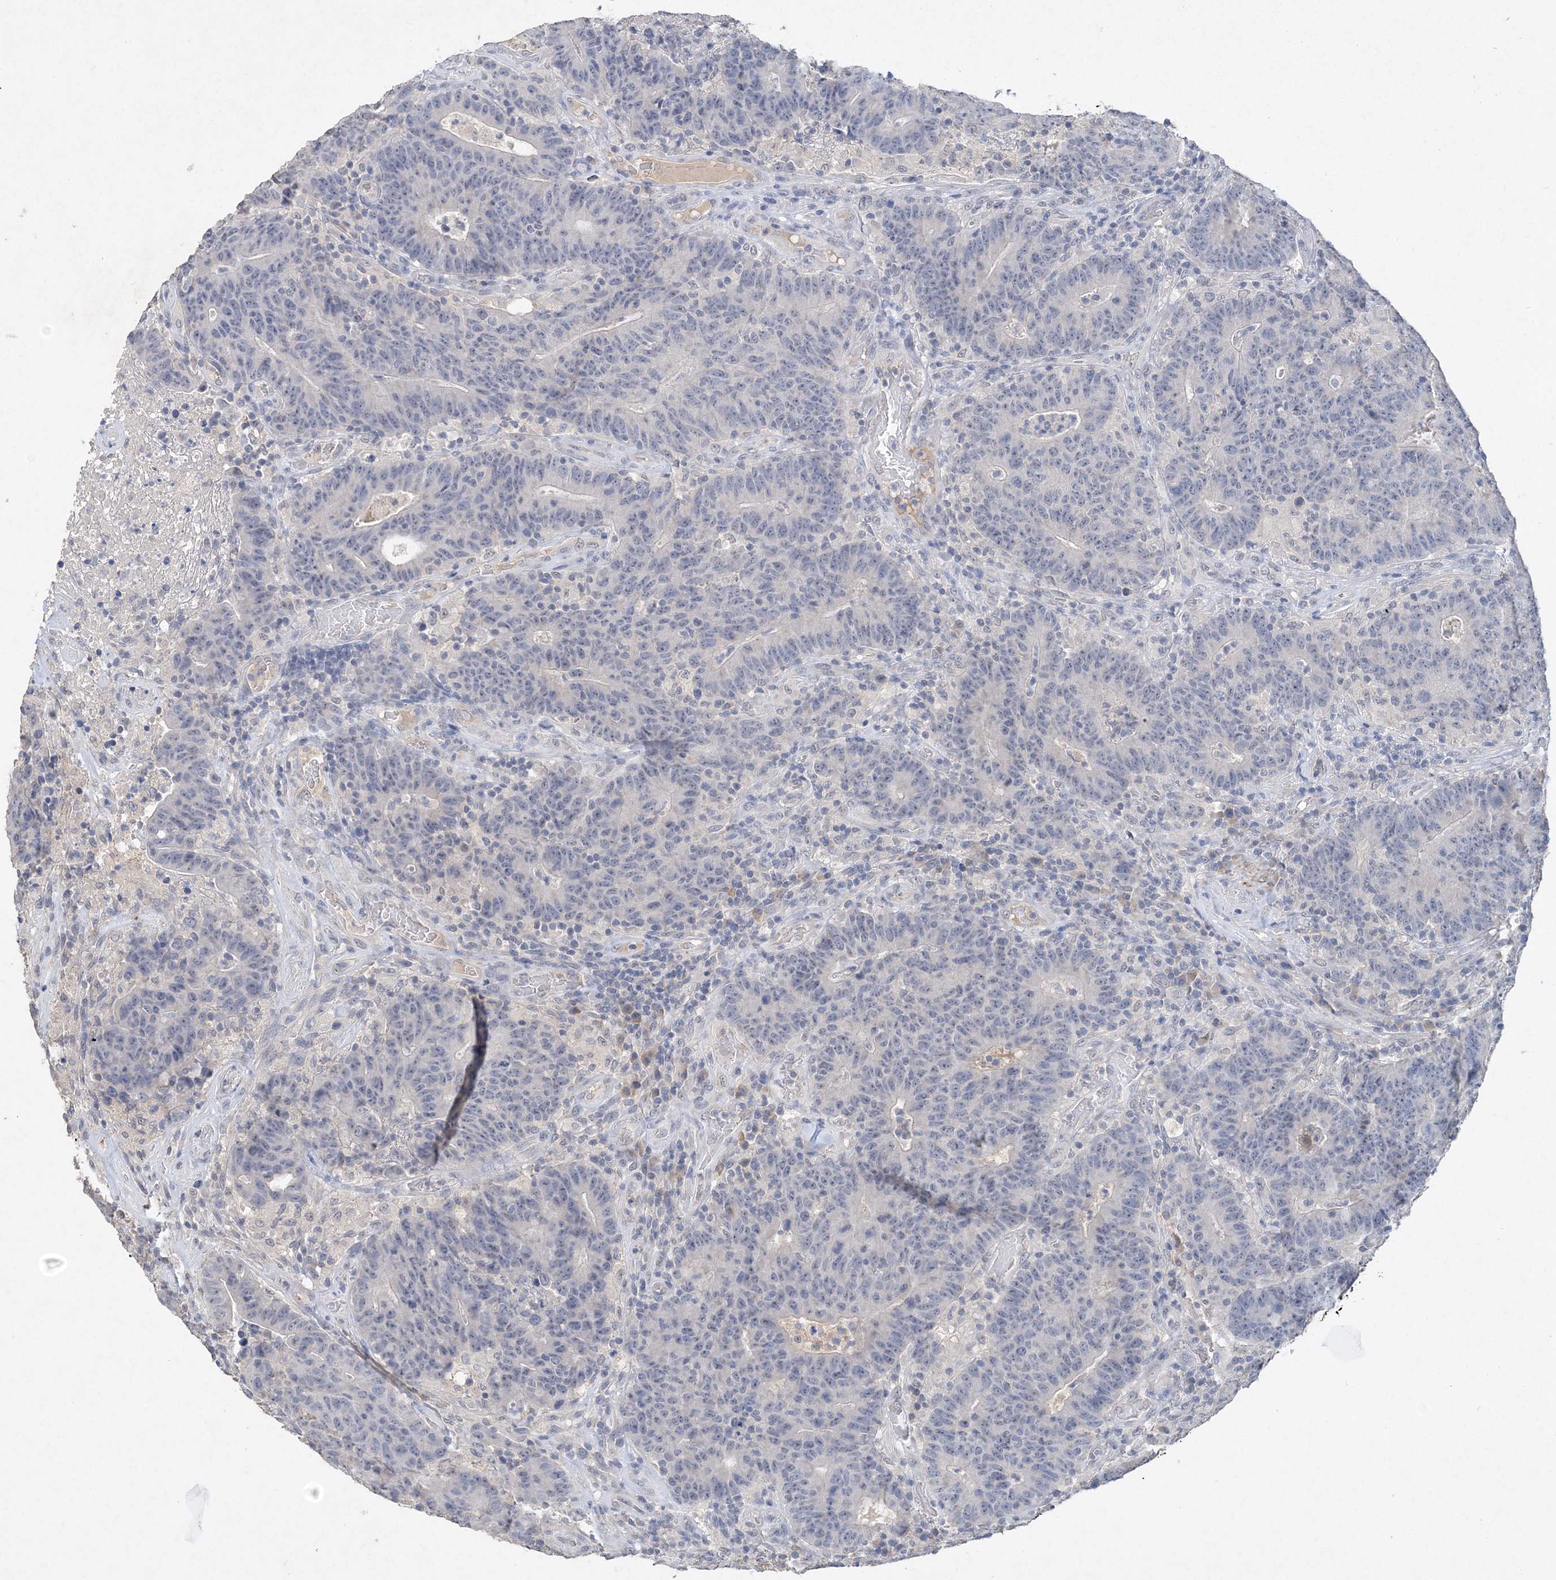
{"staining": {"intensity": "negative", "quantity": "none", "location": "none"}, "tissue": "colorectal cancer", "cell_type": "Tumor cells", "image_type": "cancer", "snomed": [{"axis": "morphology", "description": "Normal tissue, NOS"}, {"axis": "morphology", "description": "Adenocarcinoma, NOS"}, {"axis": "topography", "description": "Colon"}], "caption": "The immunohistochemistry photomicrograph has no significant positivity in tumor cells of colorectal cancer tissue. (DAB immunohistochemistry visualized using brightfield microscopy, high magnification).", "gene": "C11orf58", "patient": {"sex": "female", "age": 75}}